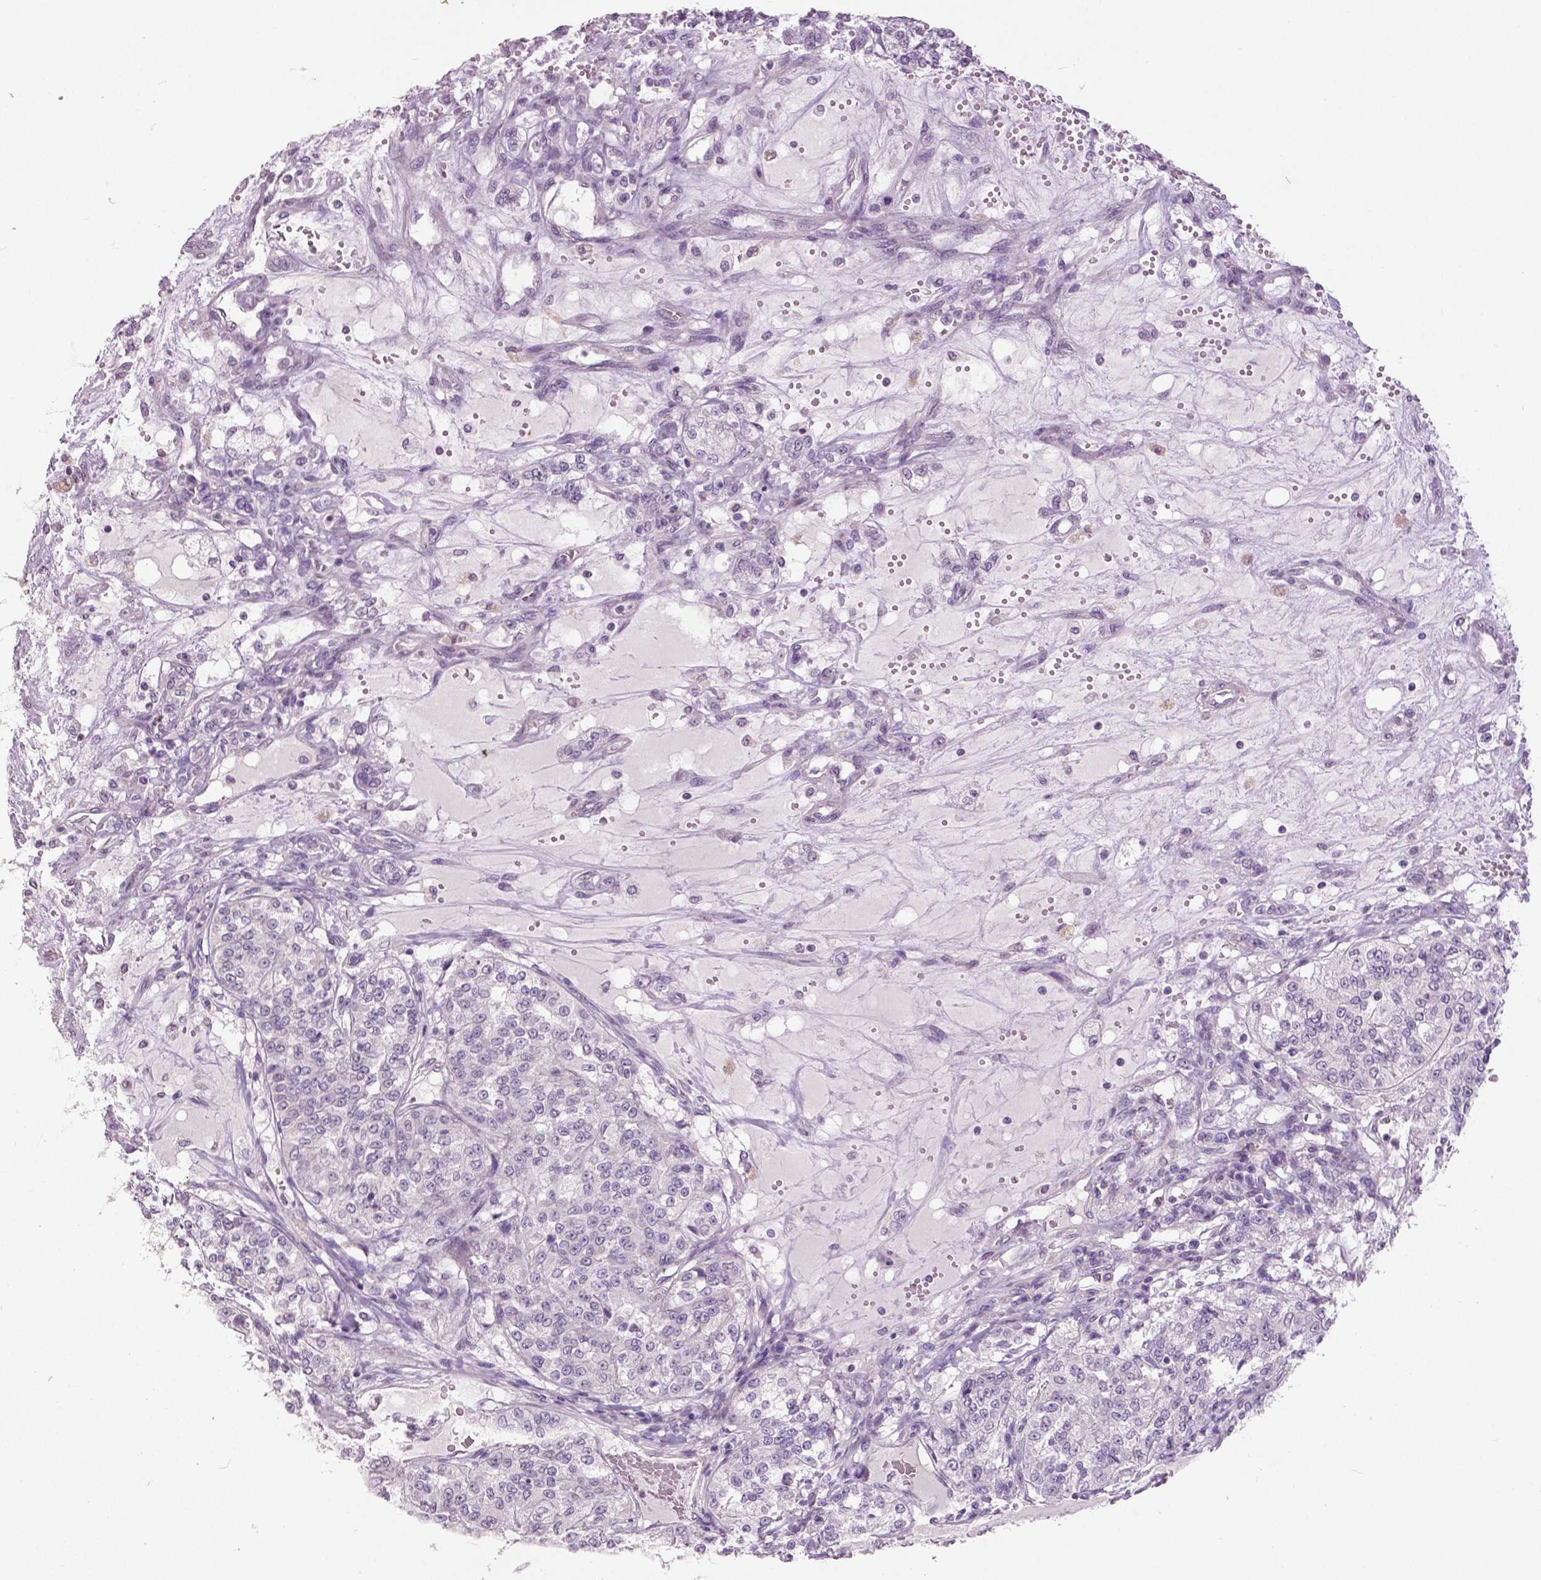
{"staining": {"intensity": "negative", "quantity": "none", "location": "none"}, "tissue": "renal cancer", "cell_type": "Tumor cells", "image_type": "cancer", "snomed": [{"axis": "morphology", "description": "Adenocarcinoma, NOS"}, {"axis": "topography", "description": "Kidney"}], "caption": "Histopathology image shows no protein staining in tumor cells of renal cancer (adenocarcinoma) tissue.", "gene": "GRIN2A", "patient": {"sex": "female", "age": 63}}